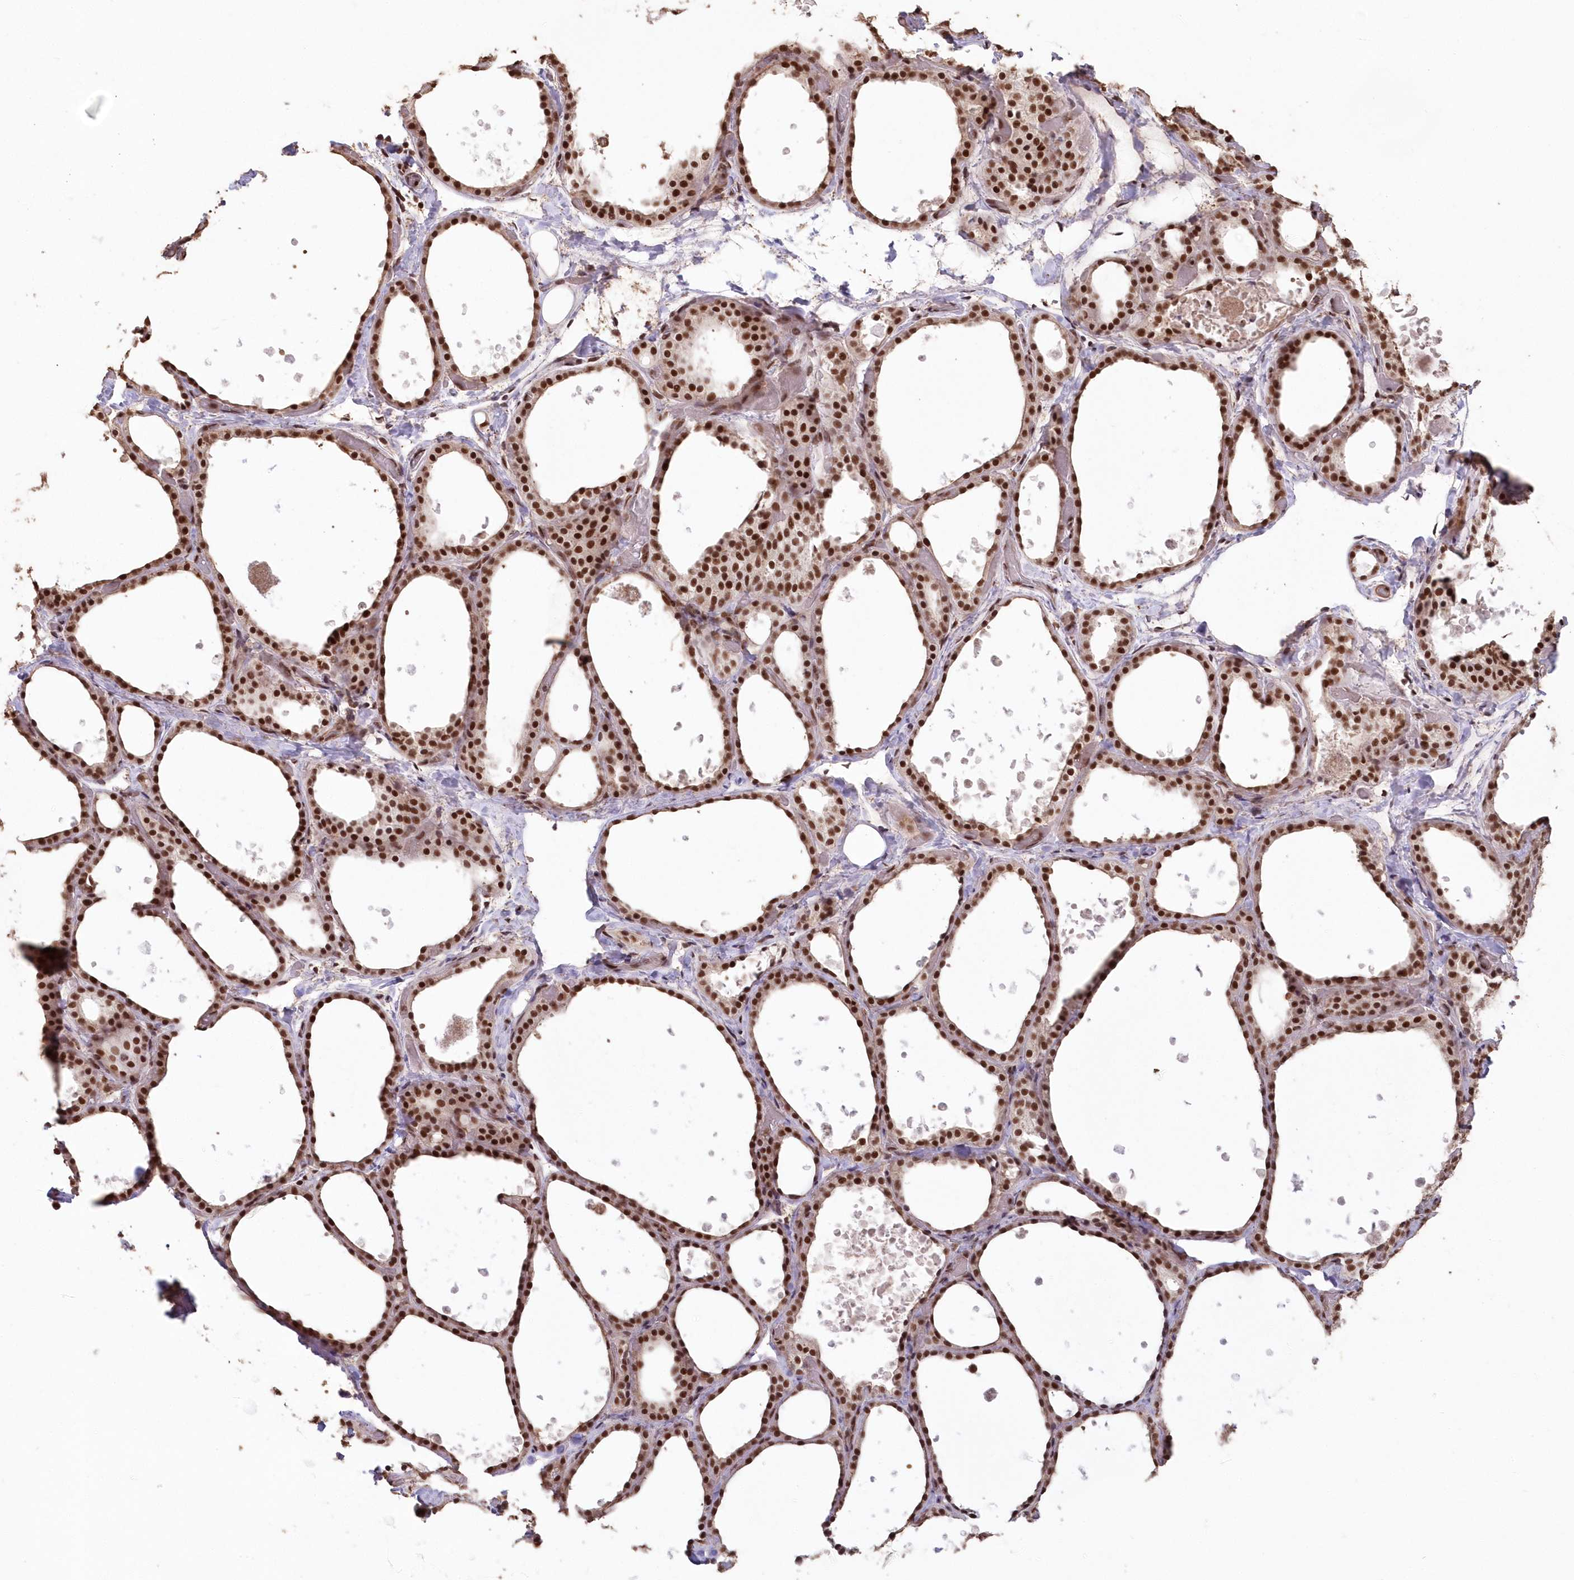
{"staining": {"intensity": "strong", "quantity": ">75%", "location": "nuclear"}, "tissue": "thyroid gland", "cell_type": "Glandular cells", "image_type": "normal", "snomed": [{"axis": "morphology", "description": "Normal tissue, NOS"}, {"axis": "topography", "description": "Thyroid gland"}], "caption": "Glandular cells reveal high levels of strong nuclear staining in approximately >75% of cells in normal thyroid gland.", "gene": "PDS5A", "patient": {"sex": "female", "age": 44}}